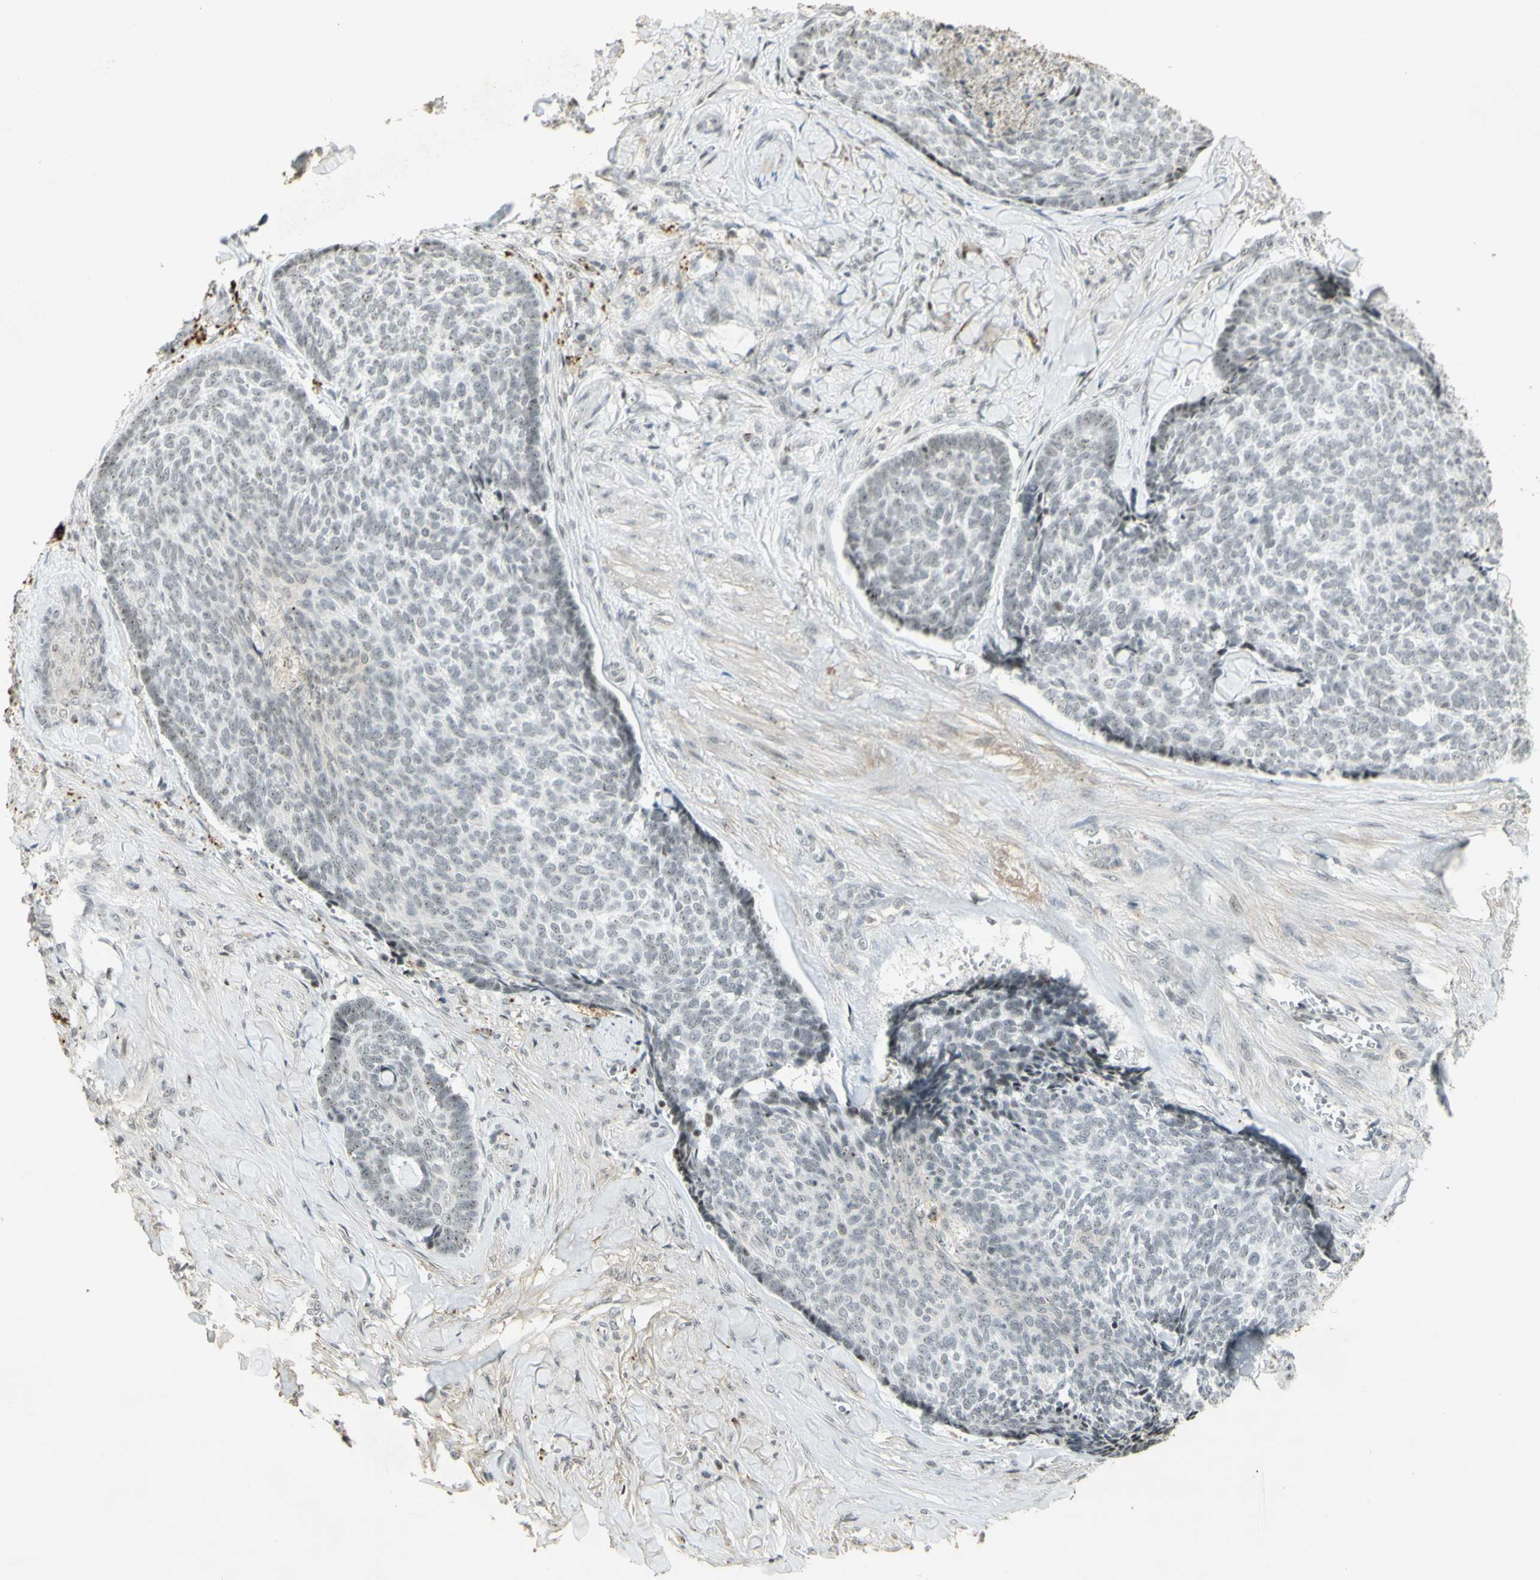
{"staining": {"intensity": "weak", "quantity": "25%-75%", "location": "nuclear"}, "tissue": "skin cancer", "cell_type": "Tumor cells", "image_type": "cancer", "snomed": [{"axis": "morphology", "description": "Basal cell carcinoma"}, {"axis": "topography", "description": "Skin"}], "caption": "Protein staining reveals weak nuclear expression in about 25%-75% of tumor cells in skin cancer (basal cell carcinoma). Using DAB (3,3'-diaminobenzidine) (brown) and hematoxylin (blue) stains, captured at high magnification using brightfield microscopy.", "gene": "IRF1", "patient": {"sex": "male", "age": 84}}